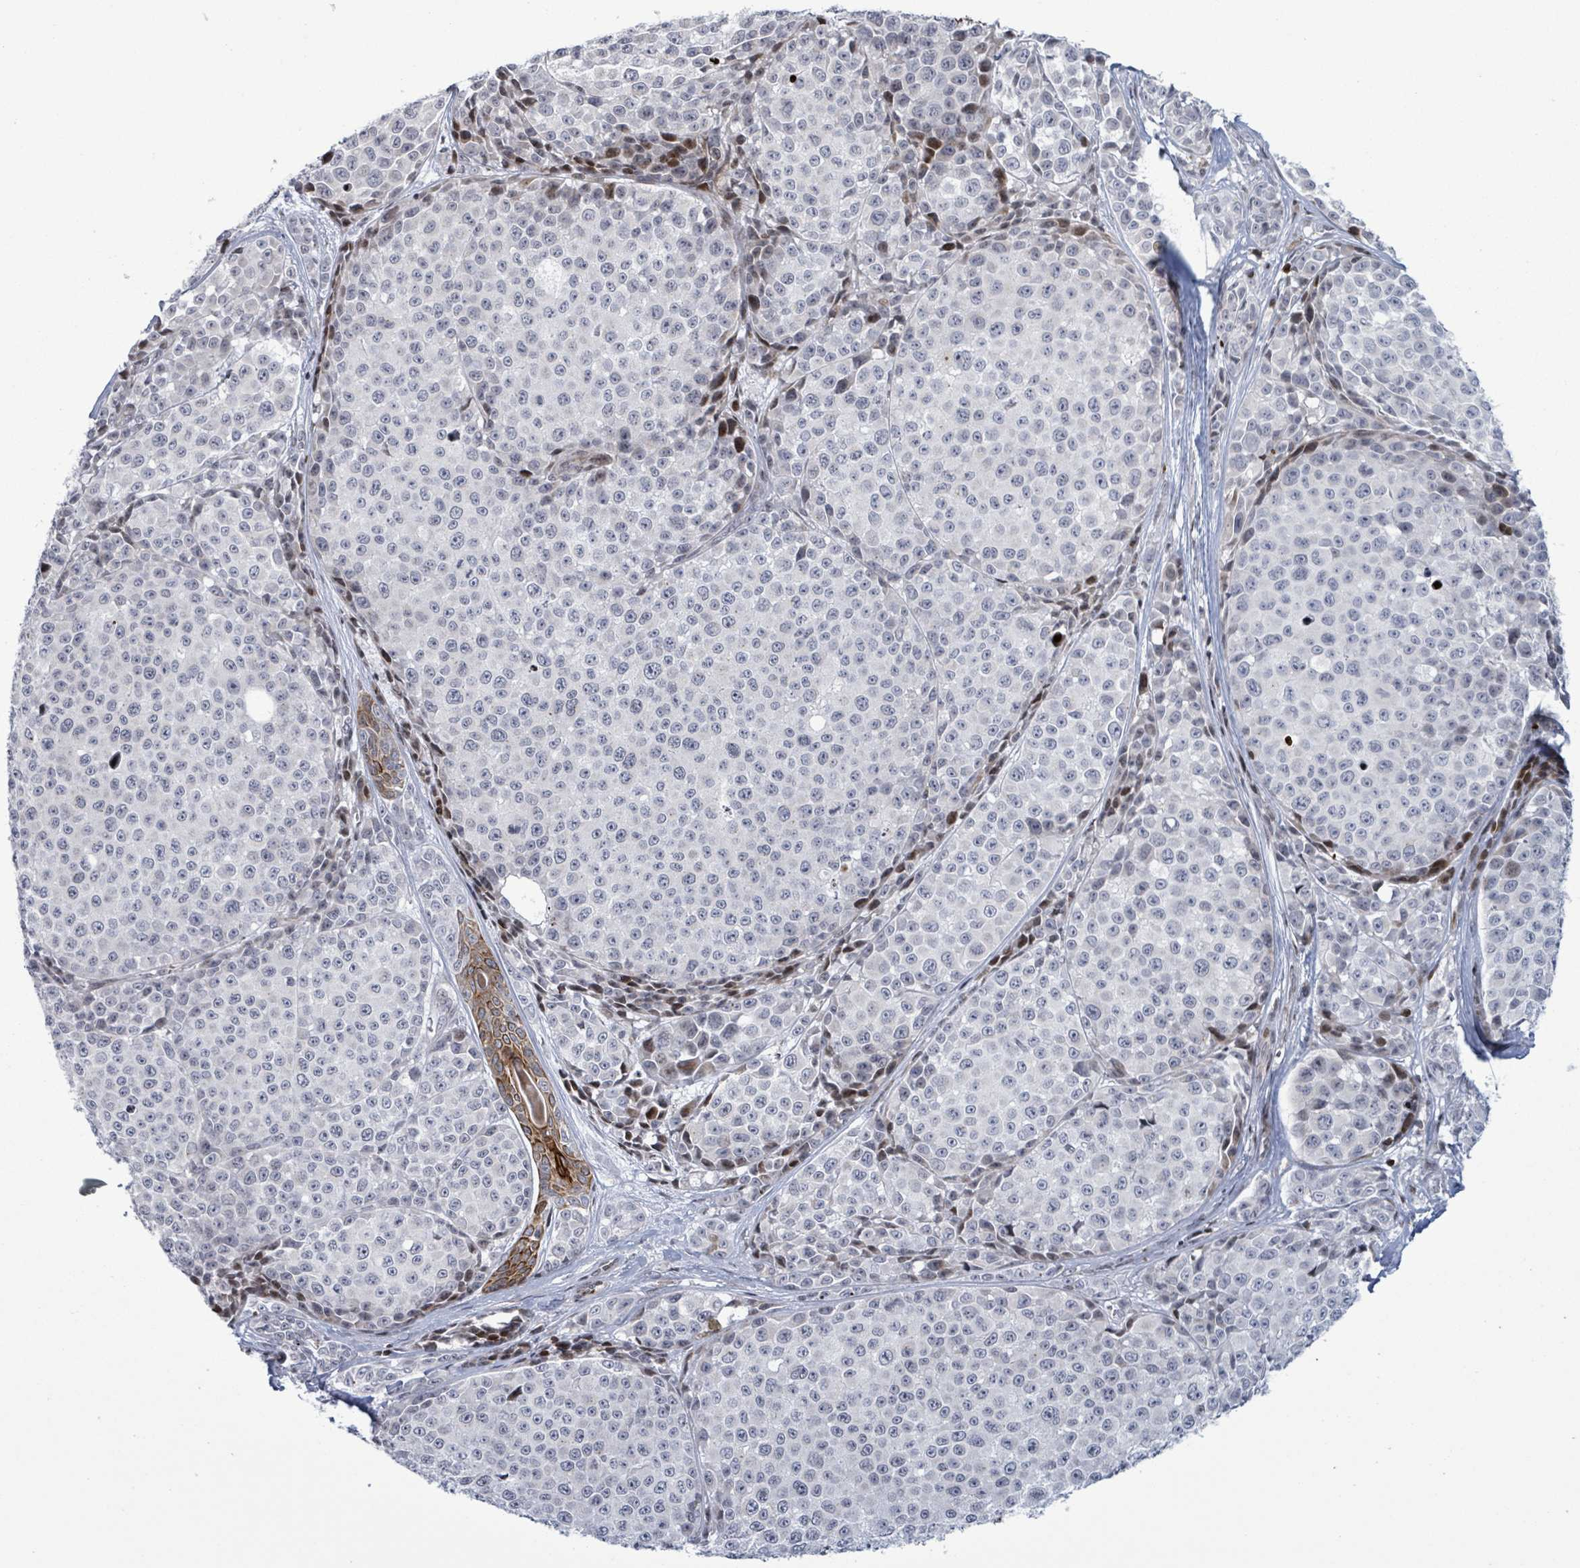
{"staining": {"intensity": "weak", "quantity": "<25%", "location": "nuclear"}, "tissue": "melanoma", "cell_type": "Tumor cells", "image_type": "cancer", "snomed": [{"axis": "morphology", "description": "Malignant melanoma, NOS"}, {"axis": "topography", "description": "Skin"}], "caption": "This histopathology image is of melanoma stained with immunohistochemistry (IHC) to label a protein in brown with the nuclei are counter-stained blue. There is no staining in tumor cells.", "gene": "FNDC4", "patient": {"sex": "female", "age": 35}}